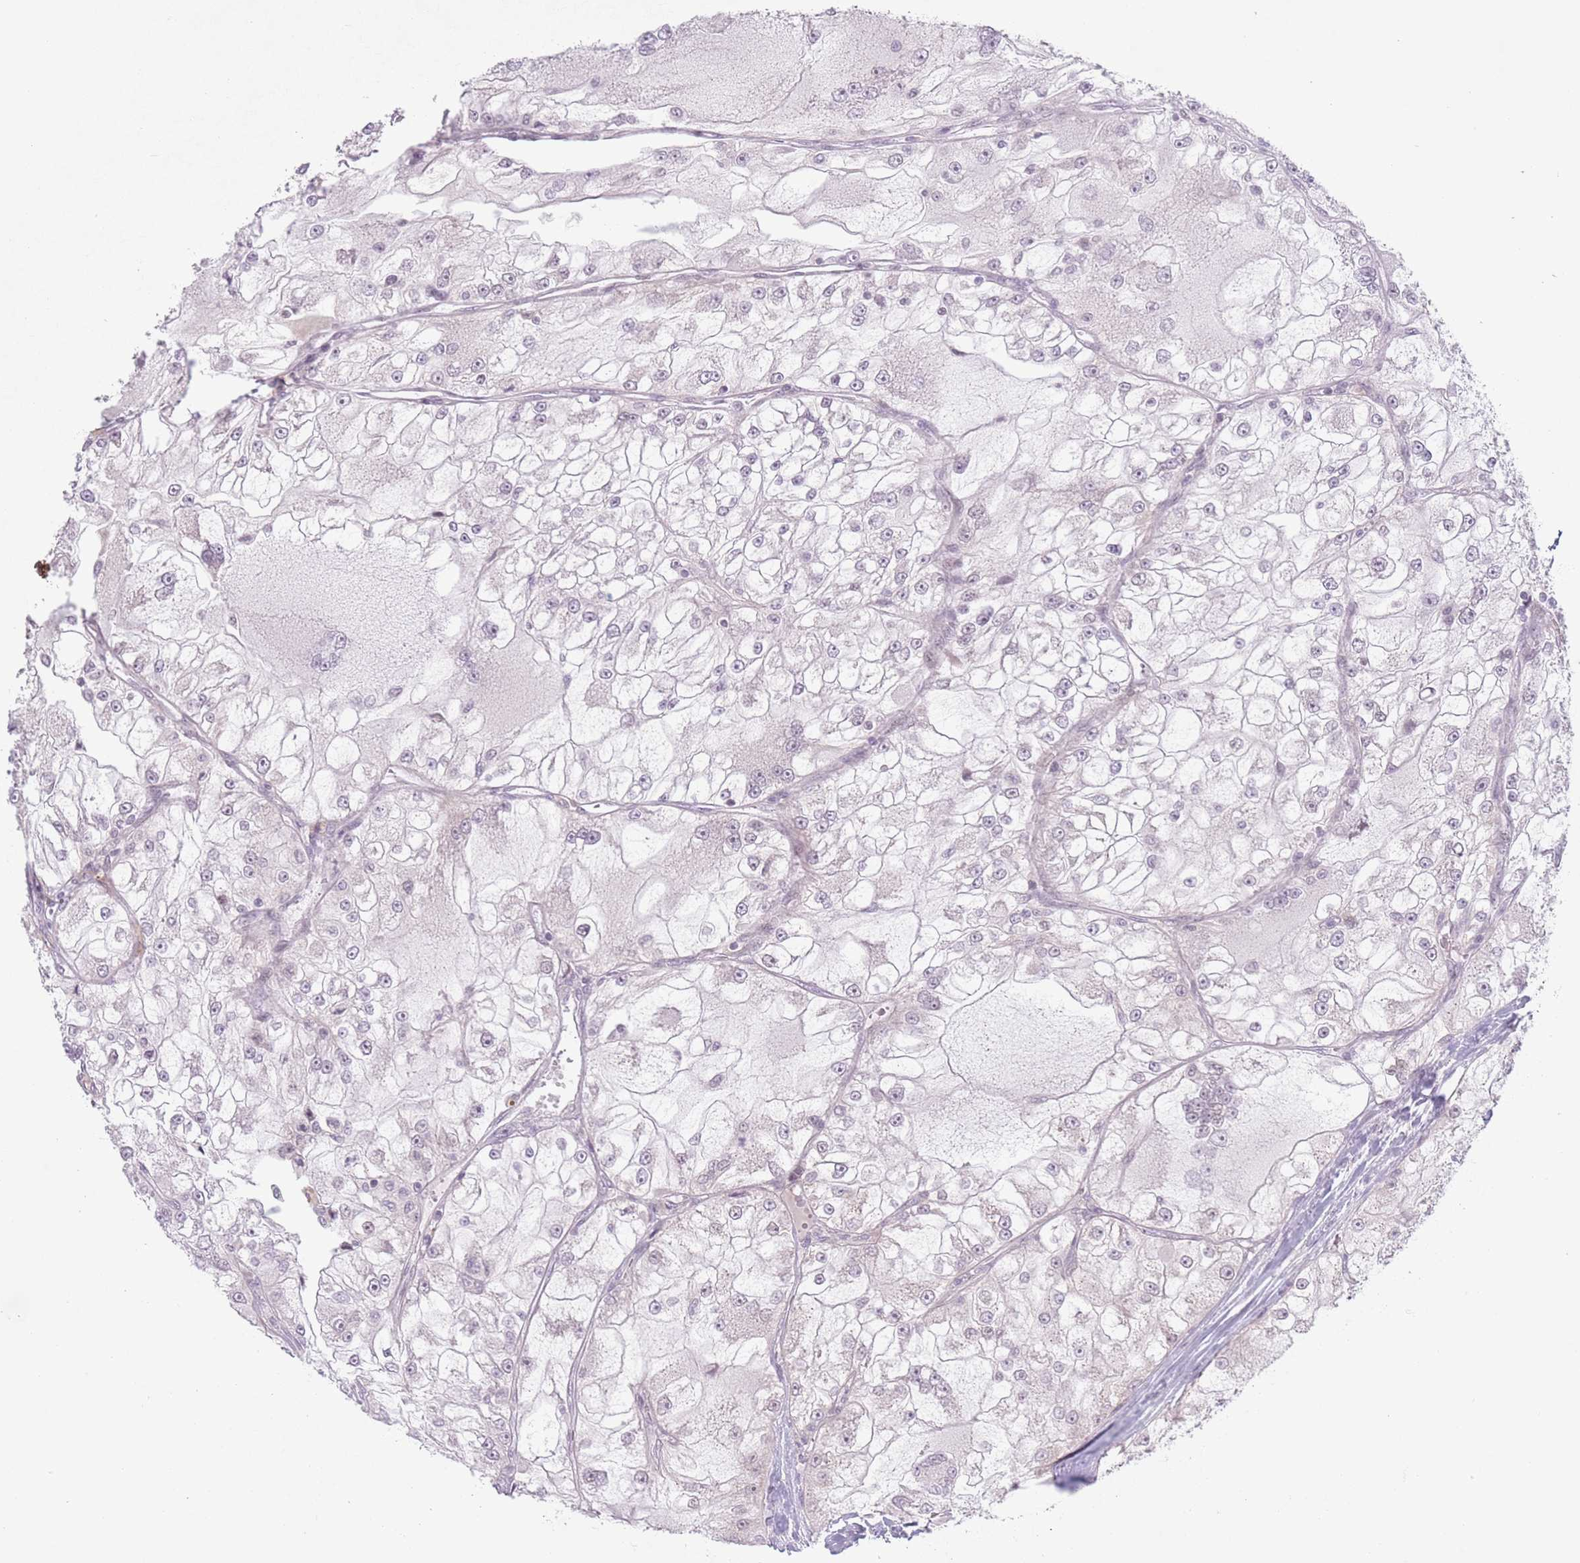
{"staining": {"intensity": "negative", "quantity": "none", "location": "none"}, "tissue": "renal cancer", "cell_type": "Tumor cells", "image_type": "cancer", "snomed": [{"axis": "morphology", "description": "Adenocarcinoma, NOS"}, {"axis": "topography", "description": "Kidney"}], "caption": "Immunohistochemical staining of renal cancer reveals no significant positivity in tumor cells.", "gene": "MRPL34", "patient": {"sex": "female", "age": 72}}